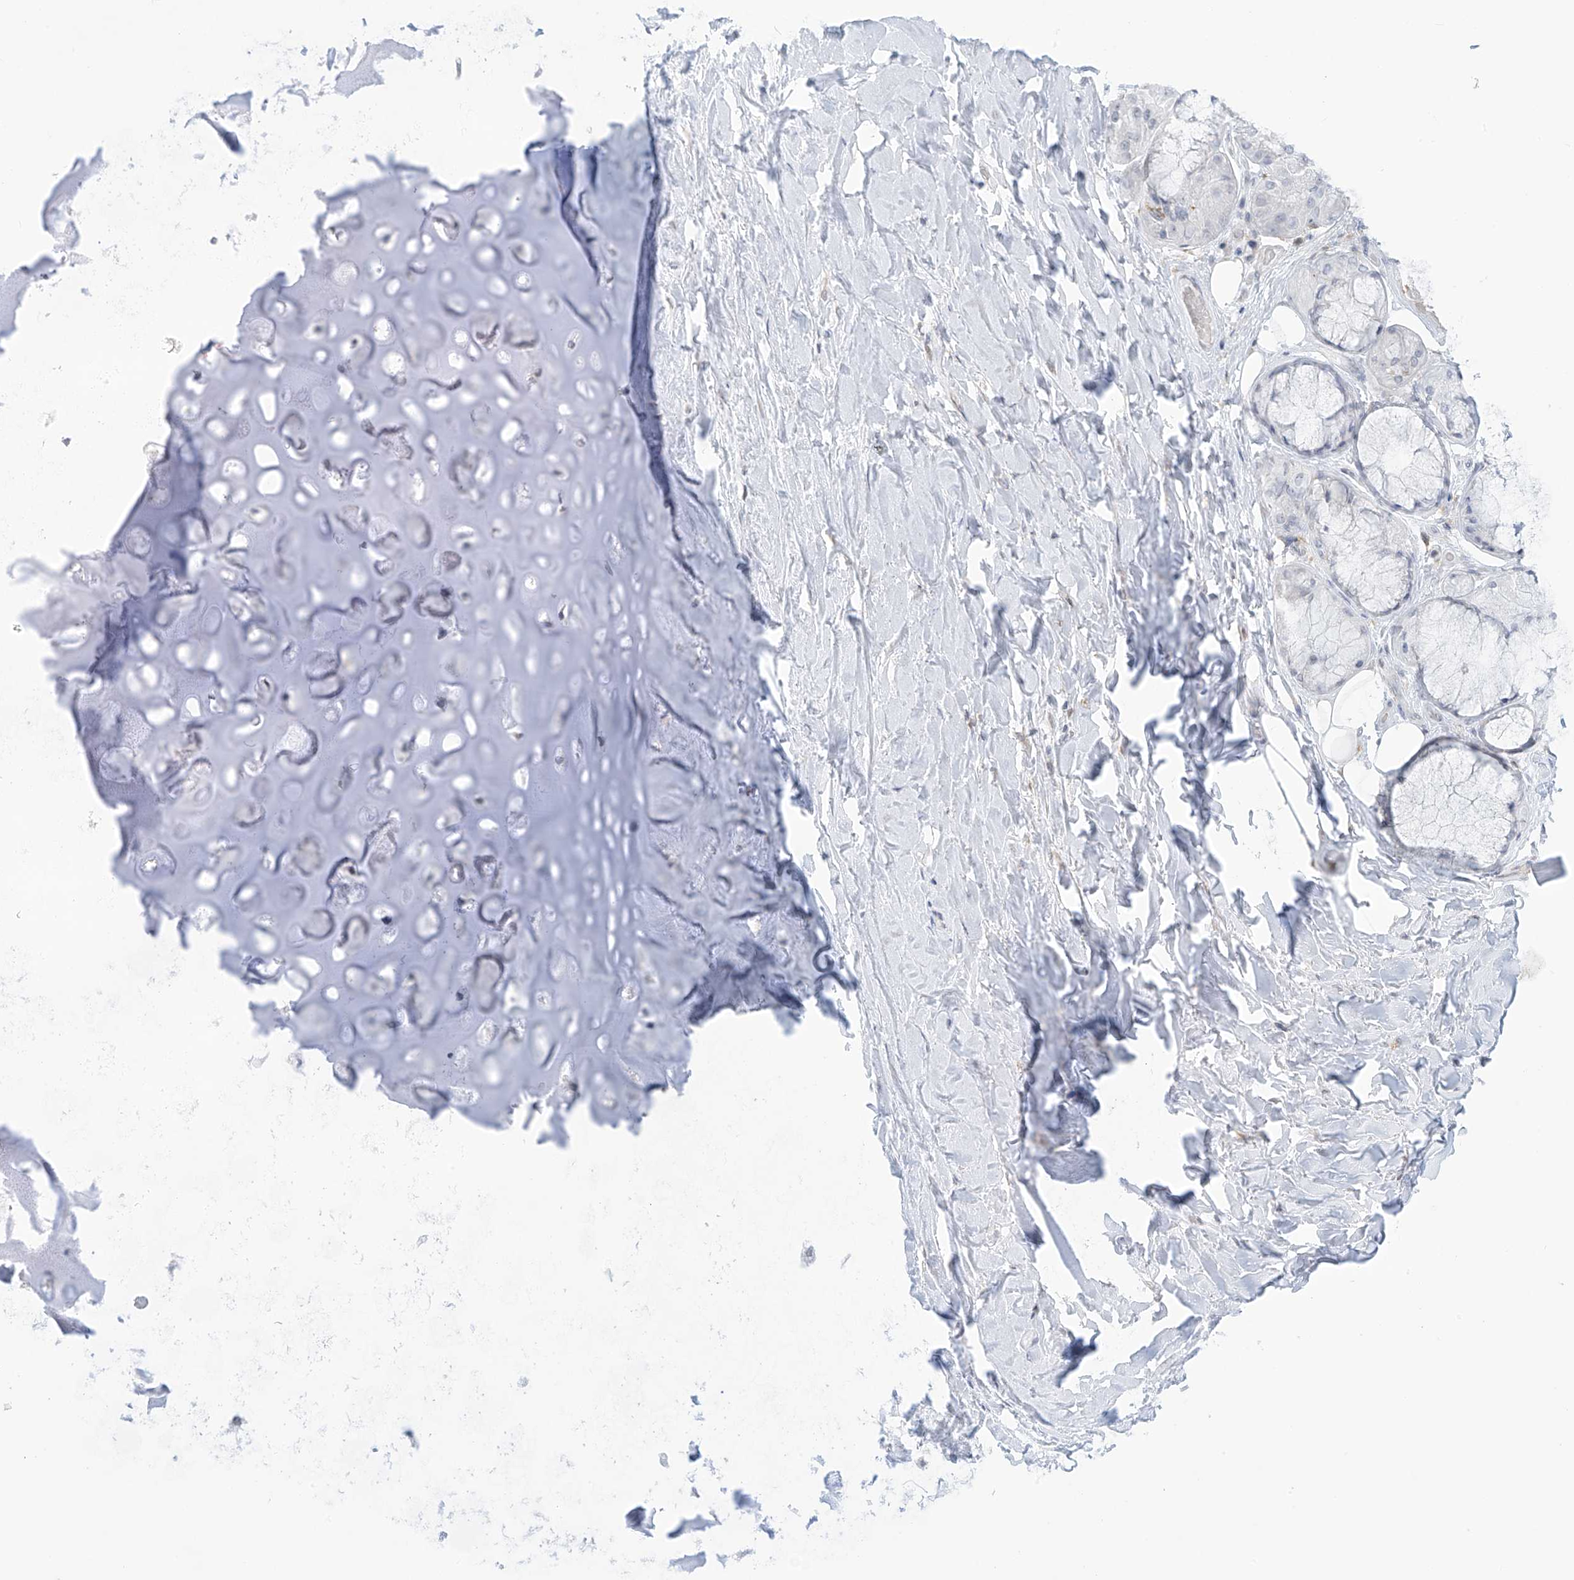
{"staining": {"intensity": "negative", "quantity": "none", "location": "none"}, "tissue": "adipose tissue", "cell_type": "Adipocytes", "image_type": "normal", "snomed": [{"axis": "morphology", "description": "Normal tissue, NOS"}, {"axis": "morphology", "description": "Squamous cell carcinoma, NOS"}, {"axis": "topography", "description": "Lymph node"}, {"axis": "topography", "description": "Bronchus"}, {"axis": "topography", "description": "Lung"}], "caption": "Adipocytes are negative for brown protein staining in normal adipose tissue. (Immunohistochemistry, brightfield microscopy, high magnification).", "gene": "TBXAS1", "patient": {"sex": "male", "age": 66}}